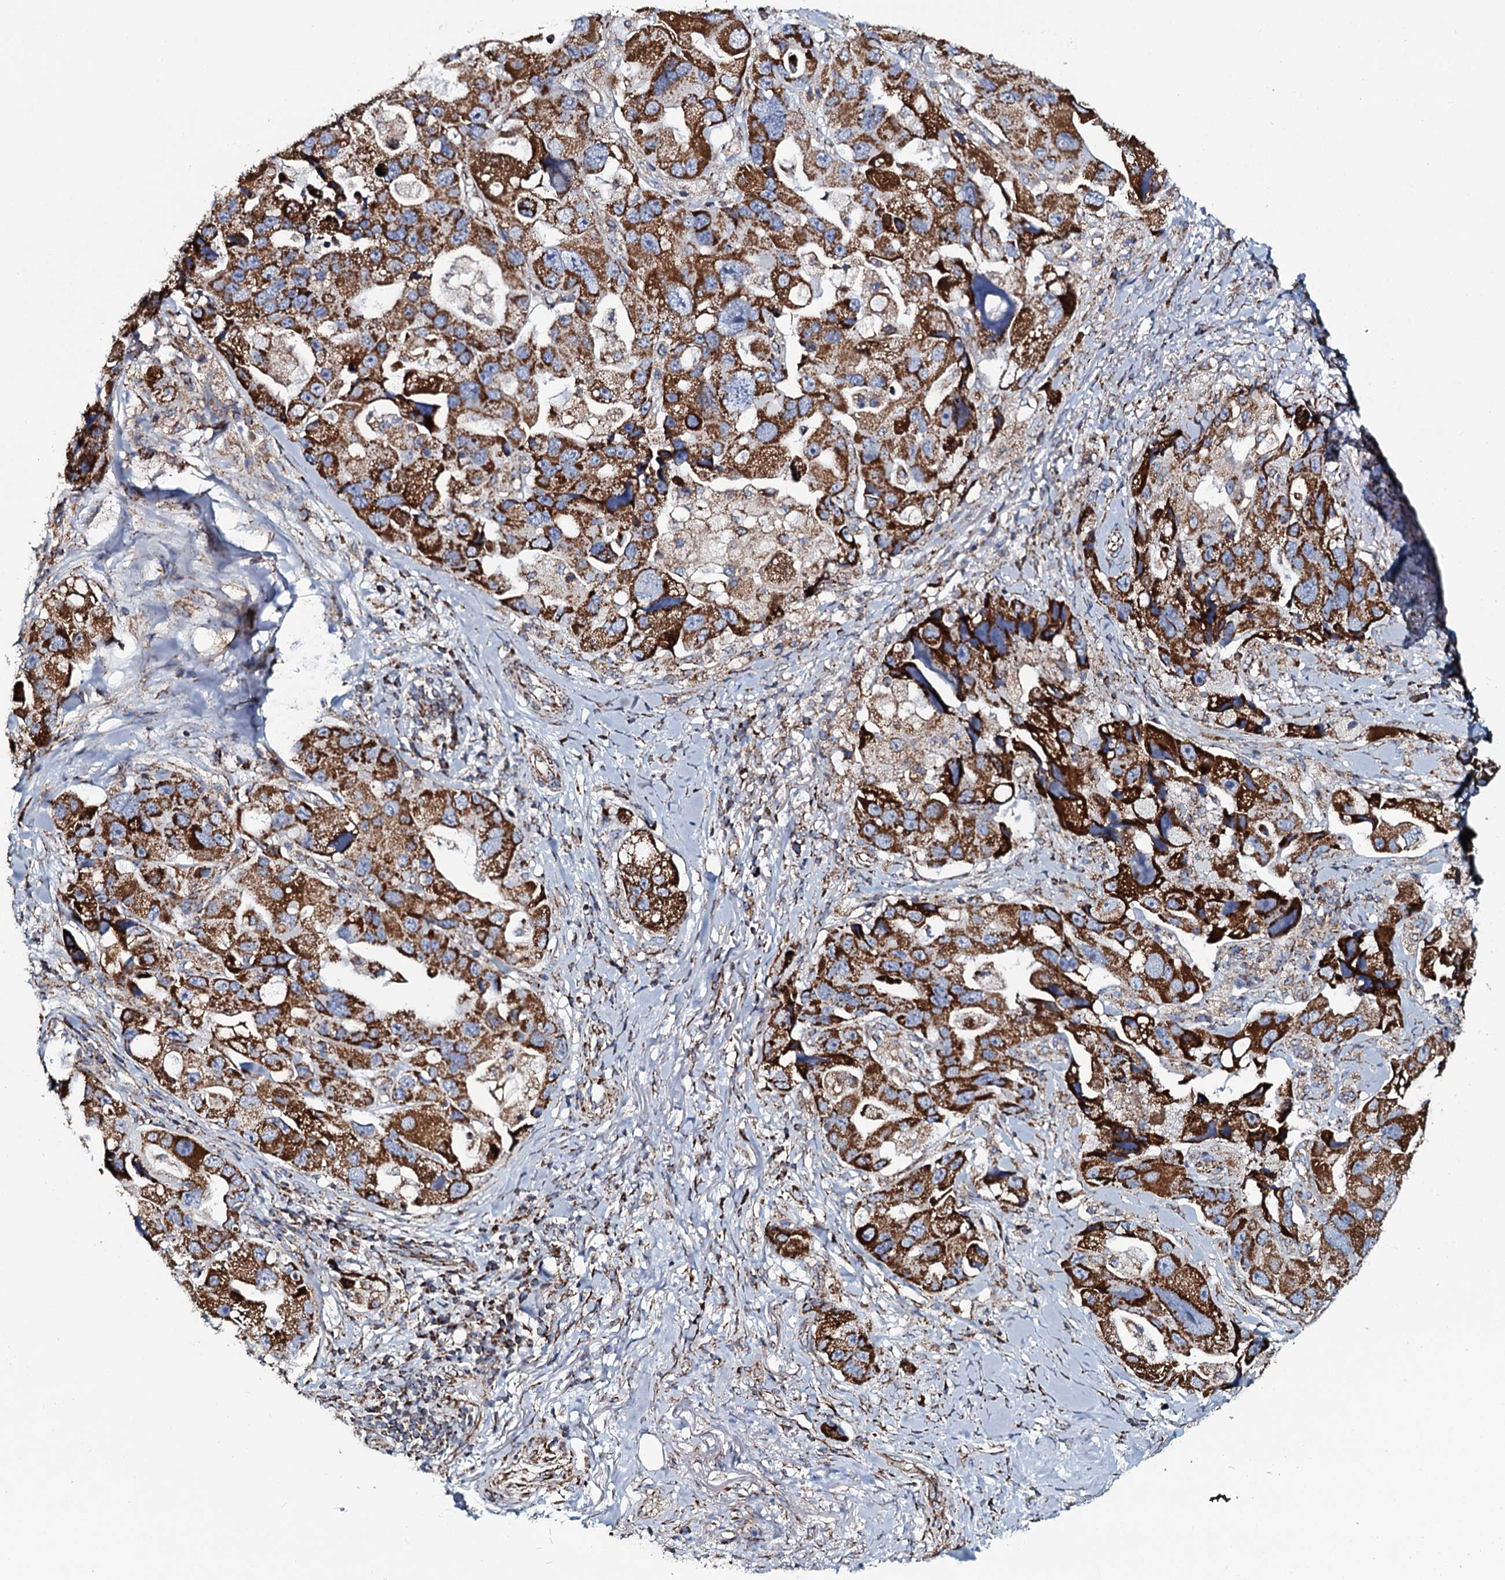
{"staining": {"intensity": "strong", "quantity": ">75%", "location": "cytoplasmic/membranous"}, "tissue": "lung cancer", "cell_type": "Tumor cells", "image_type": "cancer", "snomed": [{"axis": "morphology", "description": "Adenocarcinoma, NOS"}, {"axis": "topography", "description": "Lung"}], "caption": "Protein staining displays strong cytoplasmic/membranous staining in about >75% of tumor cells in lung adenocarcinoma.", "gene": "EVC2", "patient": {"sex": "female", "age": 54}}